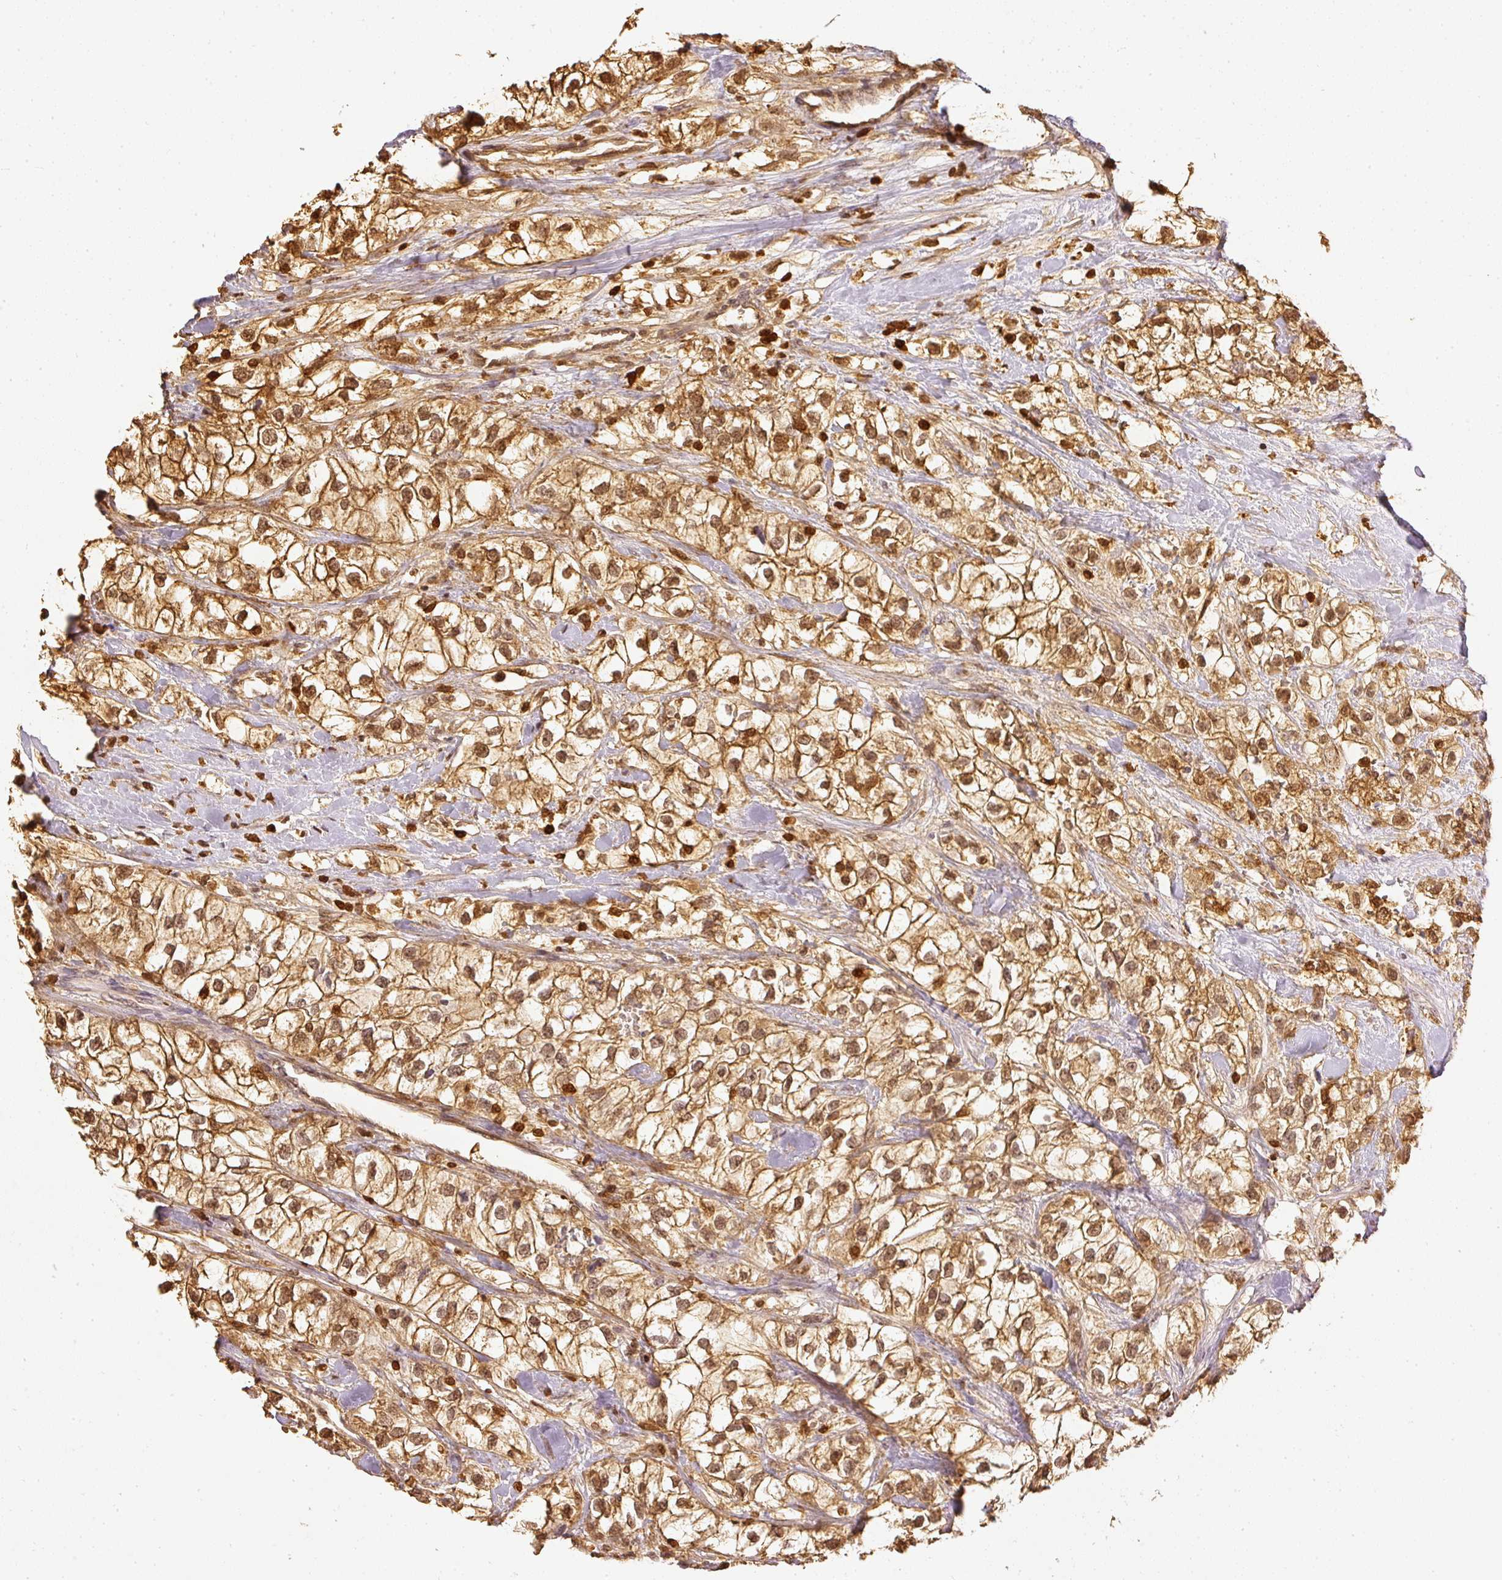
{"staining": {"intensity": "moderate", "quantity": ">75%", "location": "cytoplasmic/membranous,nuclear"}, "tissue": "renal cancer", "cell_type": "Tumor cells", "image_type": "cancer", "snomed": [{"axis": "morphology", "description": "Adenocarcinoma, NOS"}, {"axis": "topography", "description": "Kidney"}], "caption": "A medium amount of moderate cytoplasmic/membranous and nuclear expression is seen in about >75% of tumor cells in renal cancer (adenocarcinoma) tissue. The staining was performed using DAB (3,3'-diaminobenzidine) to visualize the protein expression in brown, while the nuclei were stained in blue with hematoxylin (Magnification: 20x).", "gene": "PFN1", "patient": {"sex": "male", "age": 59}}